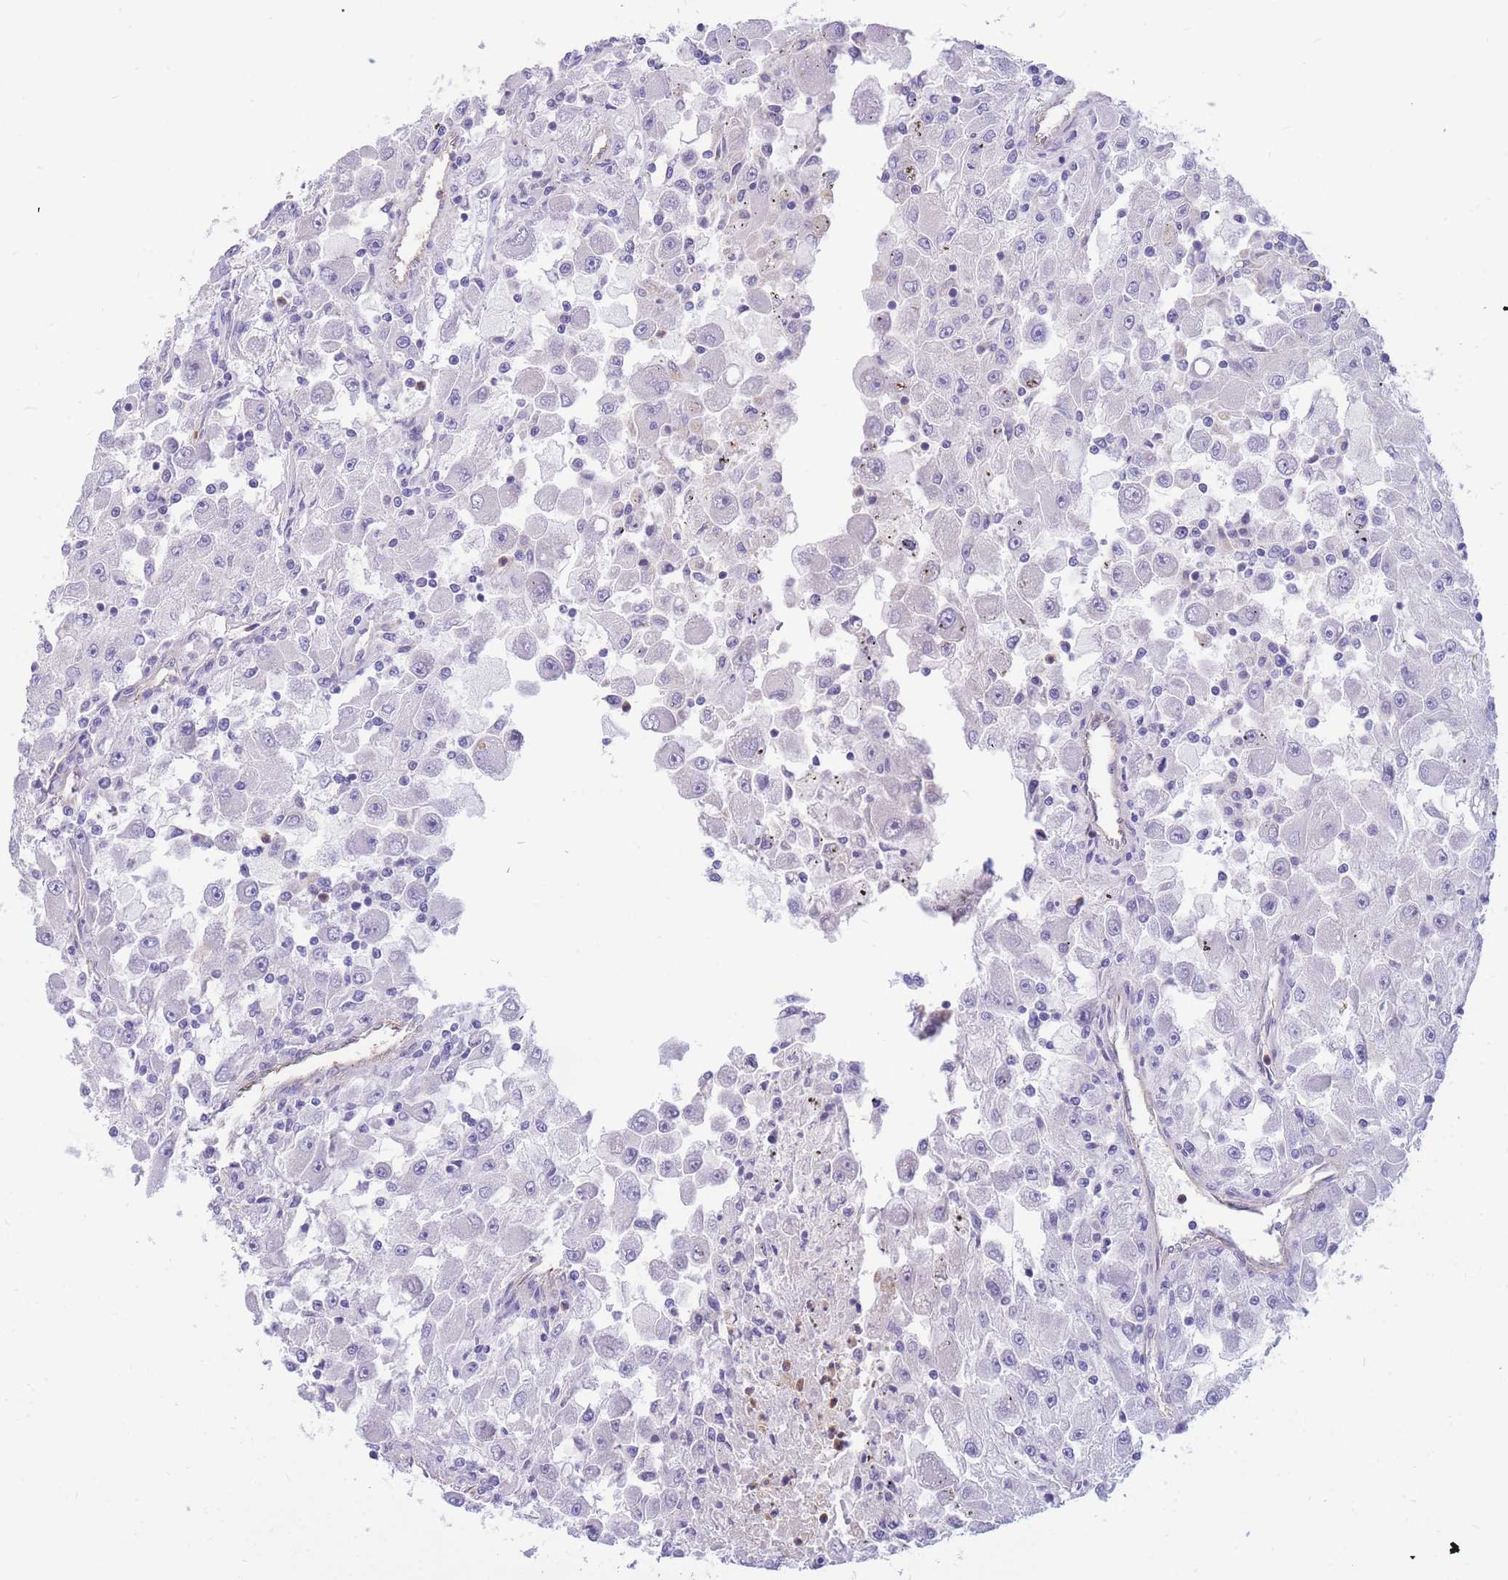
{"staining": {"intensity": "negative", "quantity": "none", "location": "none"}, "tissue": "renal cancer", "cell_type": "Tumor cells", "image_type": "cancer", "snomed": [{"axis": "morphology", "description": "Adenocarcinoma, NOS"}, {"axis": "topography", "description": "Kidney"}], "caption": "IHC of renal cancer (adenocarcinoma) exhibits no staining in tumor cells.", "gene": "SULT1A1", "patient": {"sex": "female", "age": 67}}